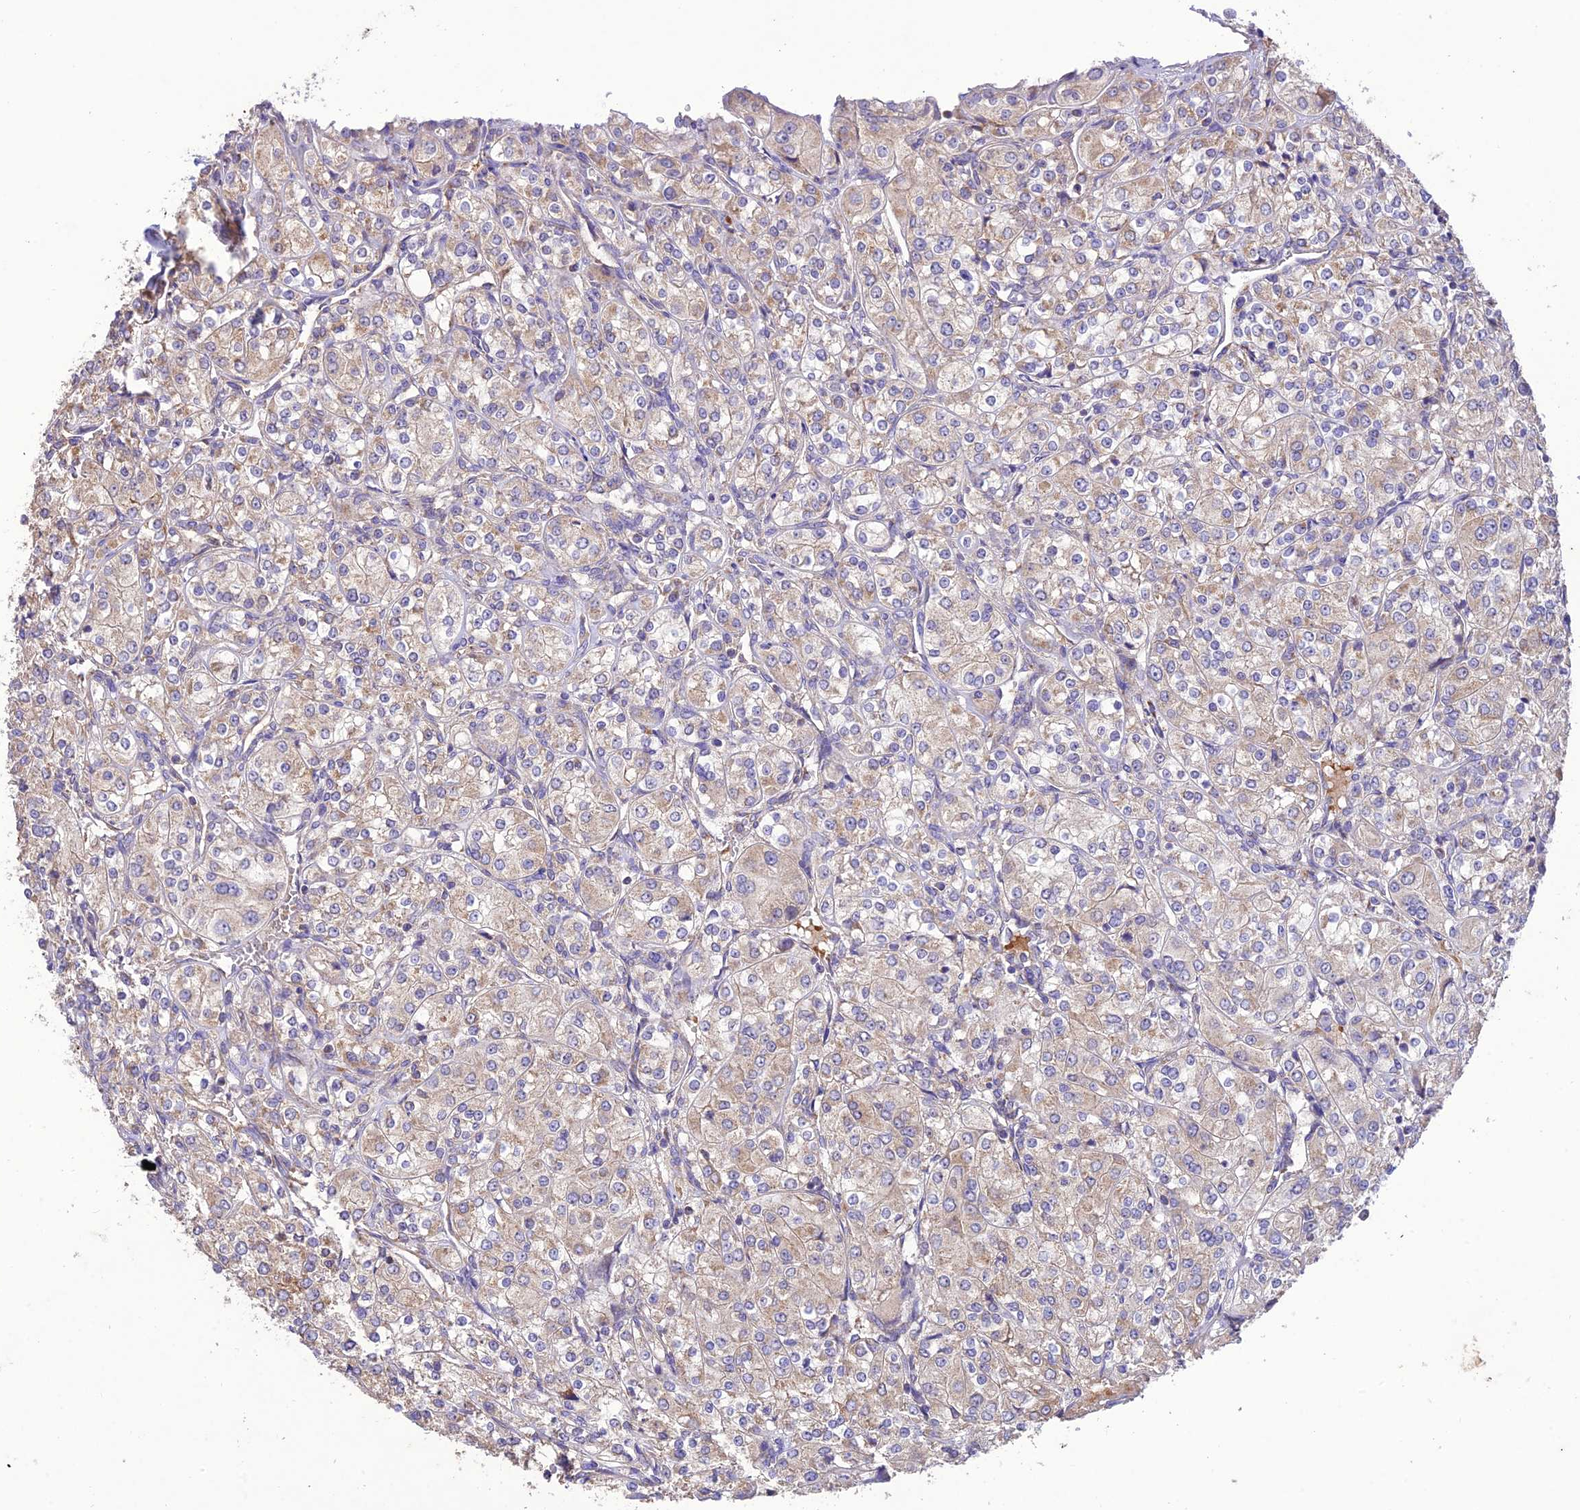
{"staining": {"intensity": "weak", "quantity": "<25%", "location": "cytoplasmic/membranous"}, "tissue": "renal cancer", "cell_type": "Tumor cells", "image_type": "cancer", "snomed": [{"axis": "morphology", "description": "Adenocarcinoma, NOS"}, {"axis": "topography", "description": "Kidney"}], "caption": "A histopathology image of human renal cancer is negative for staining in tumor cells.", "gene": "NDUFAF1", "patient": {"sex": "male", "age": 77}}